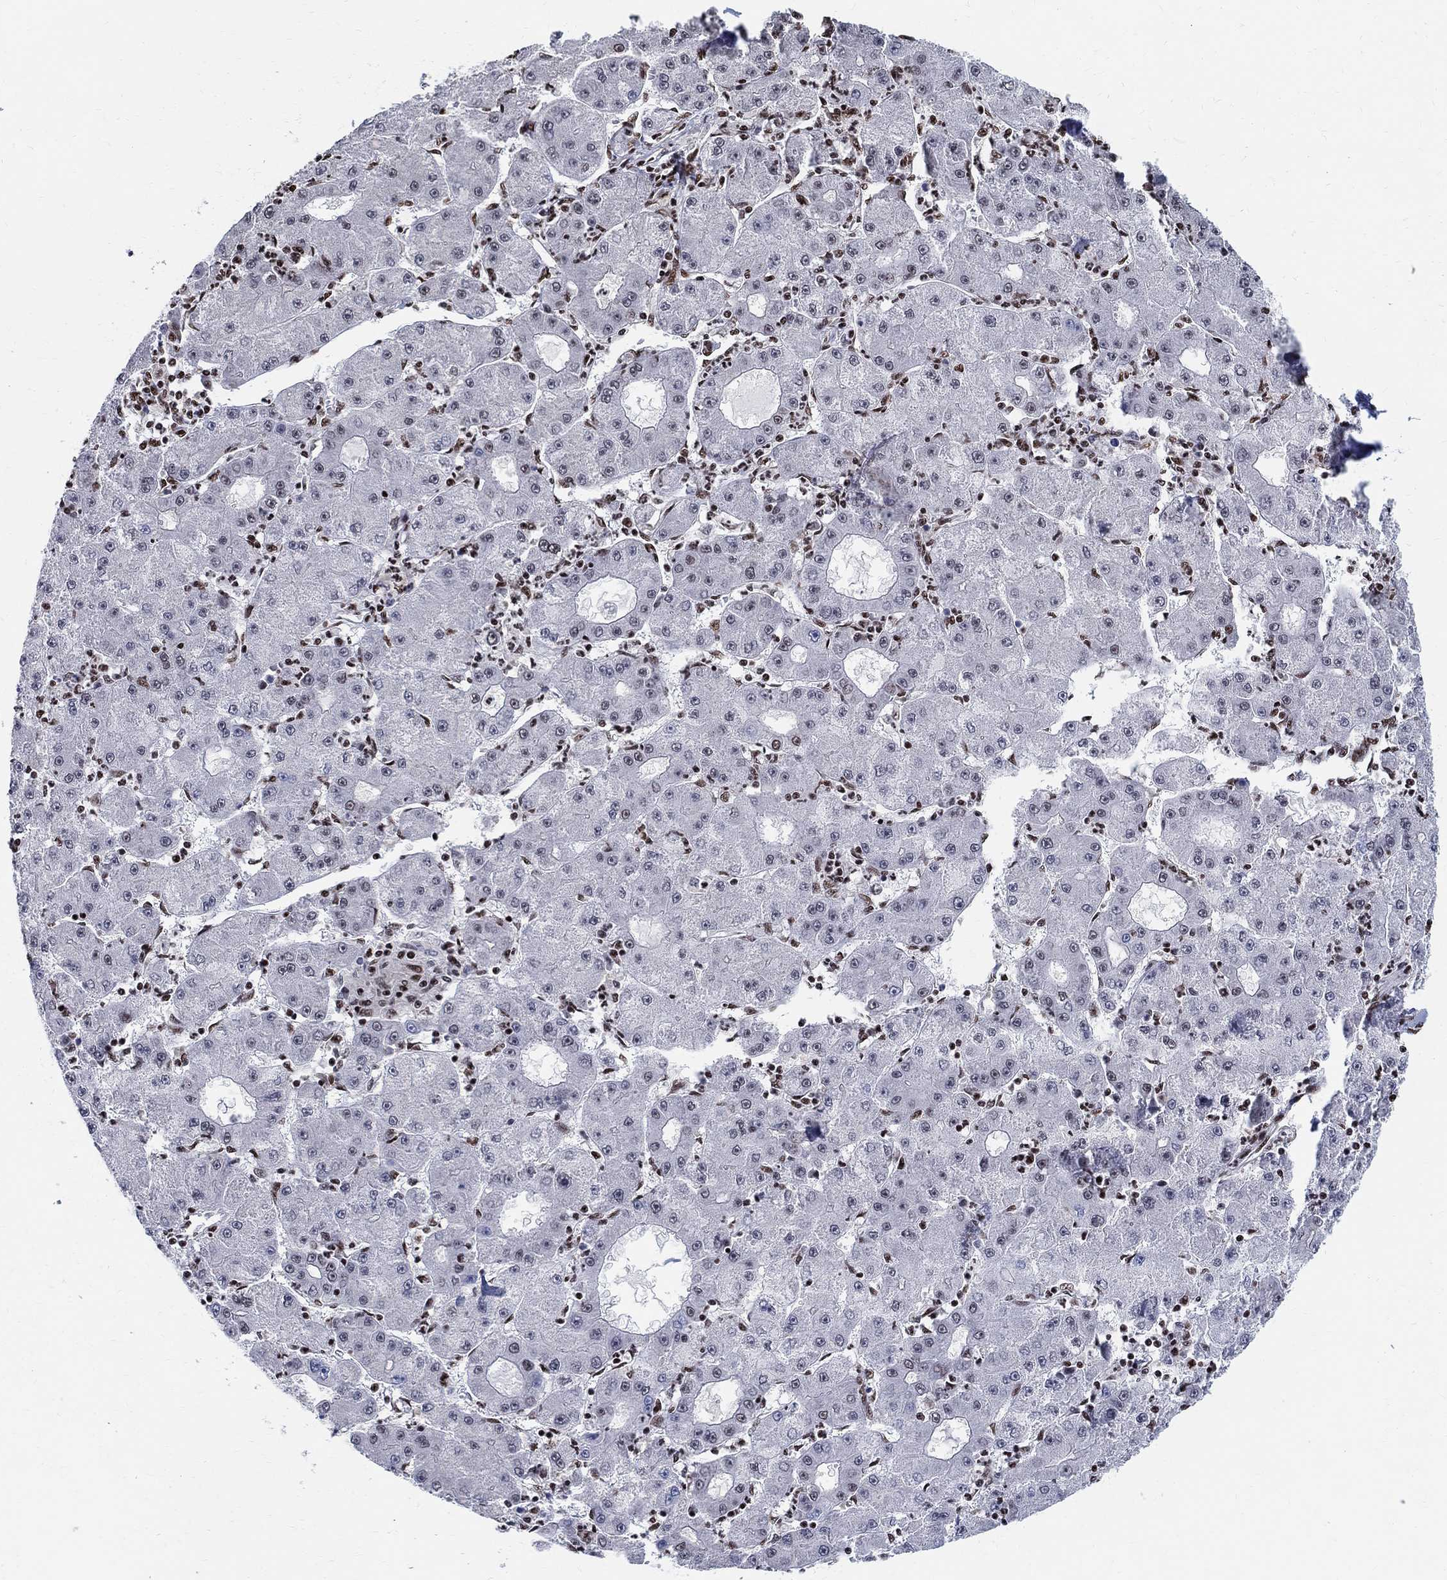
{"staining": {"intensity": "weak", "quantity": "<25%", "location": "nuclear"}, "tissue": "liver cancer", "cell_type": "Tumor cells", "image_type": "cancer", "snomed": [{"axis": "morphology", "description": "Carcinoma, Hepatocellular, NOS"}, {"axis": "topography", "description": "Liver"}], "caption": "The histopathology image shows no significant staining in tumor cells of hepatocellular carcinoma (liver).", "gene": "FBXO16", "patient": {"sex": "male", "age": 73}}